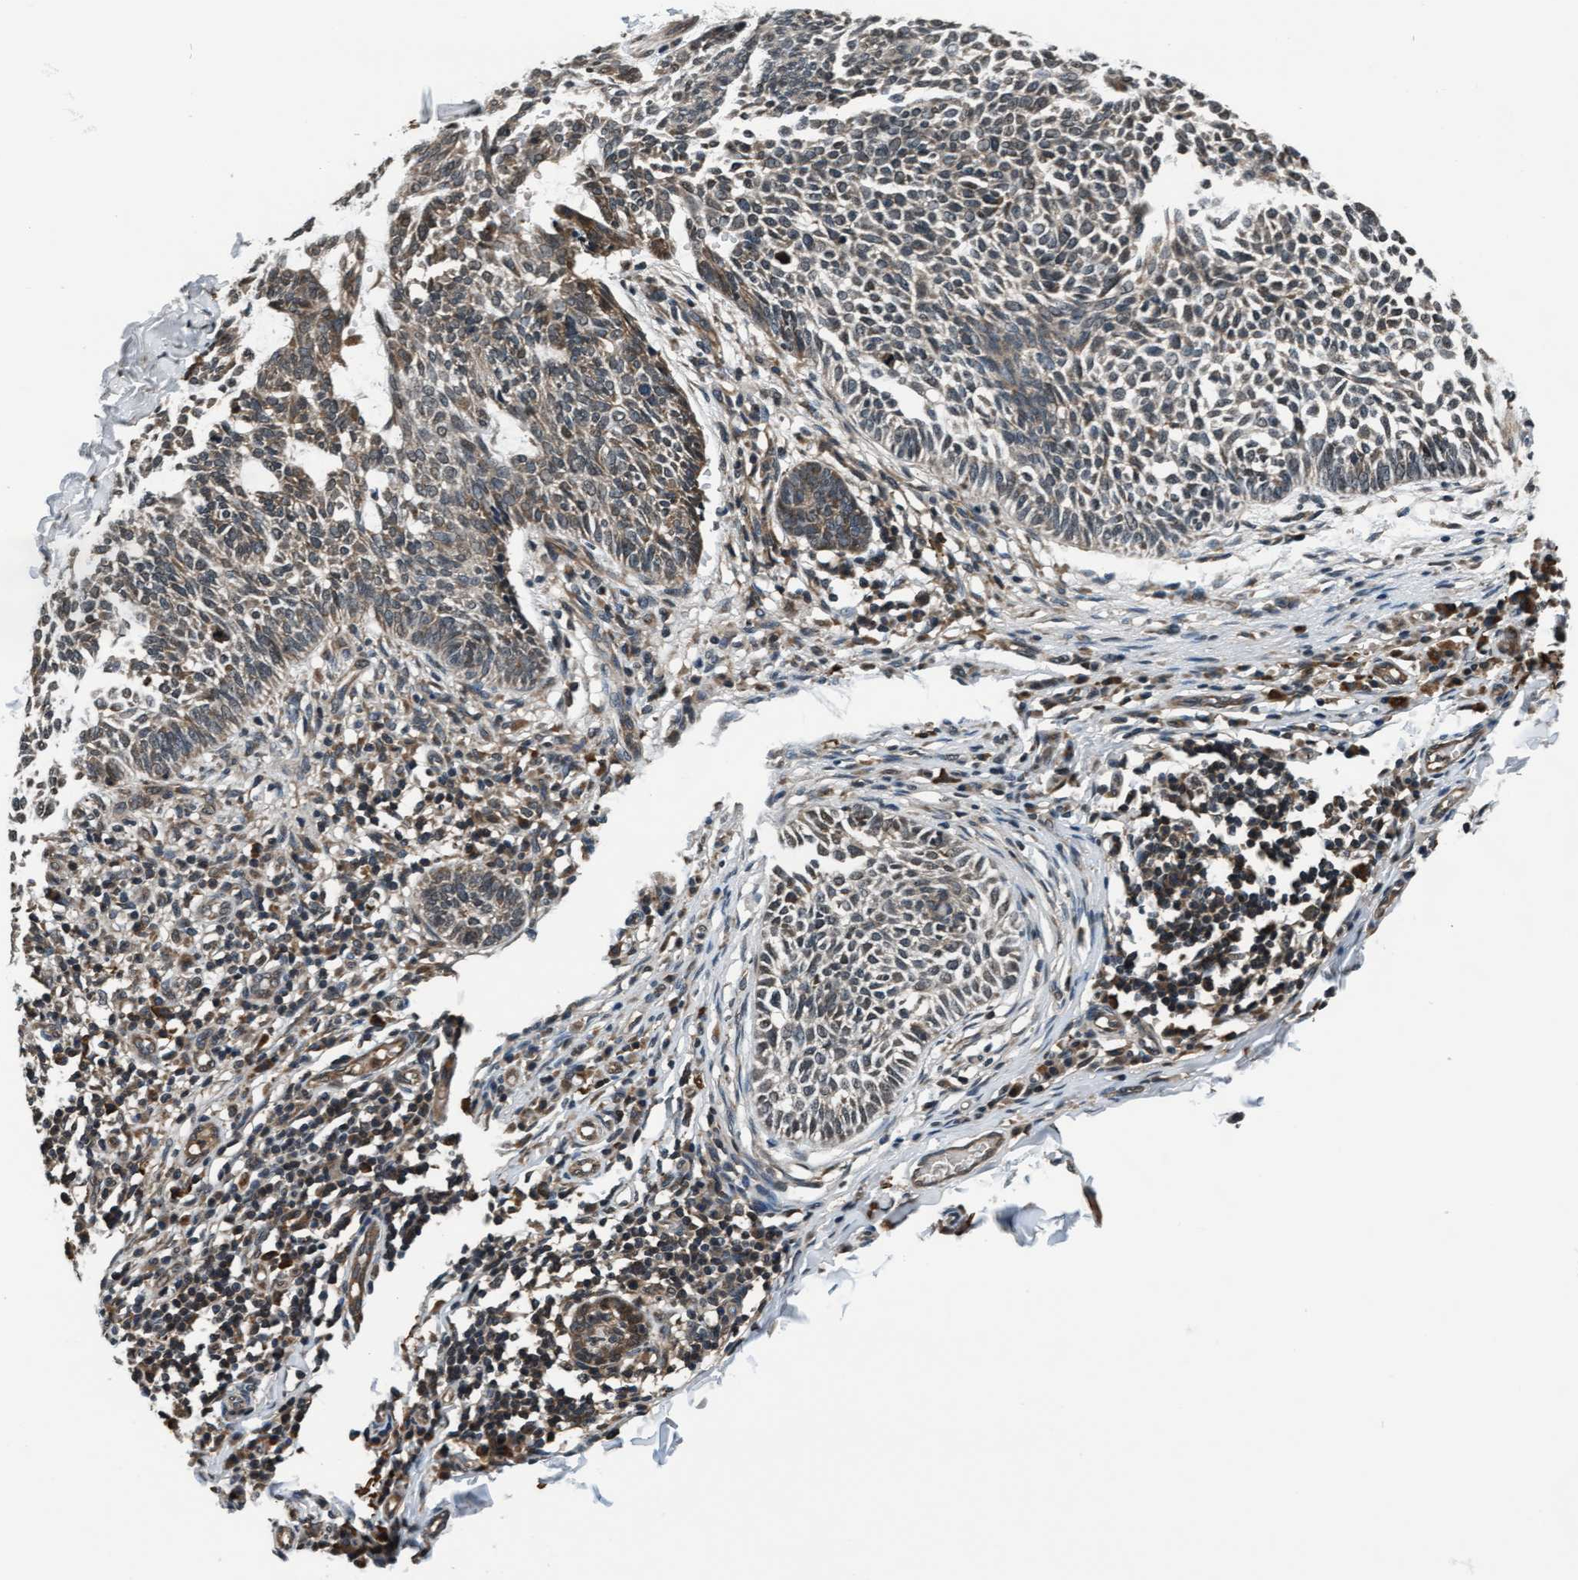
{"staining": {"intensity": "moderate", "quantity": "<25%", "location": "cytoplasmic/membranous,nuclear"}, "tissue": "skin cancer", "cell_type": "Tumor cells", "image_type": "cancer", "snomed": [{"axis": "morphology", "description": "Normal tissue, NOS"}, {"axis": "morphology", "description": "Basal cell carcinoma"}, {"axis": "topography", "description": "Skin"}], "caption": "Skin basal cell carcinoma stained with DAB (3,3'-diaminobenzidine) immunohistochemistry (IHC) displays low levels of moderate cytoplasmic/membranous and nuclear positivity in about <25% of tumor cells.", "gene": "WASF1", "patient": {"sex": "male", "age": 87}}